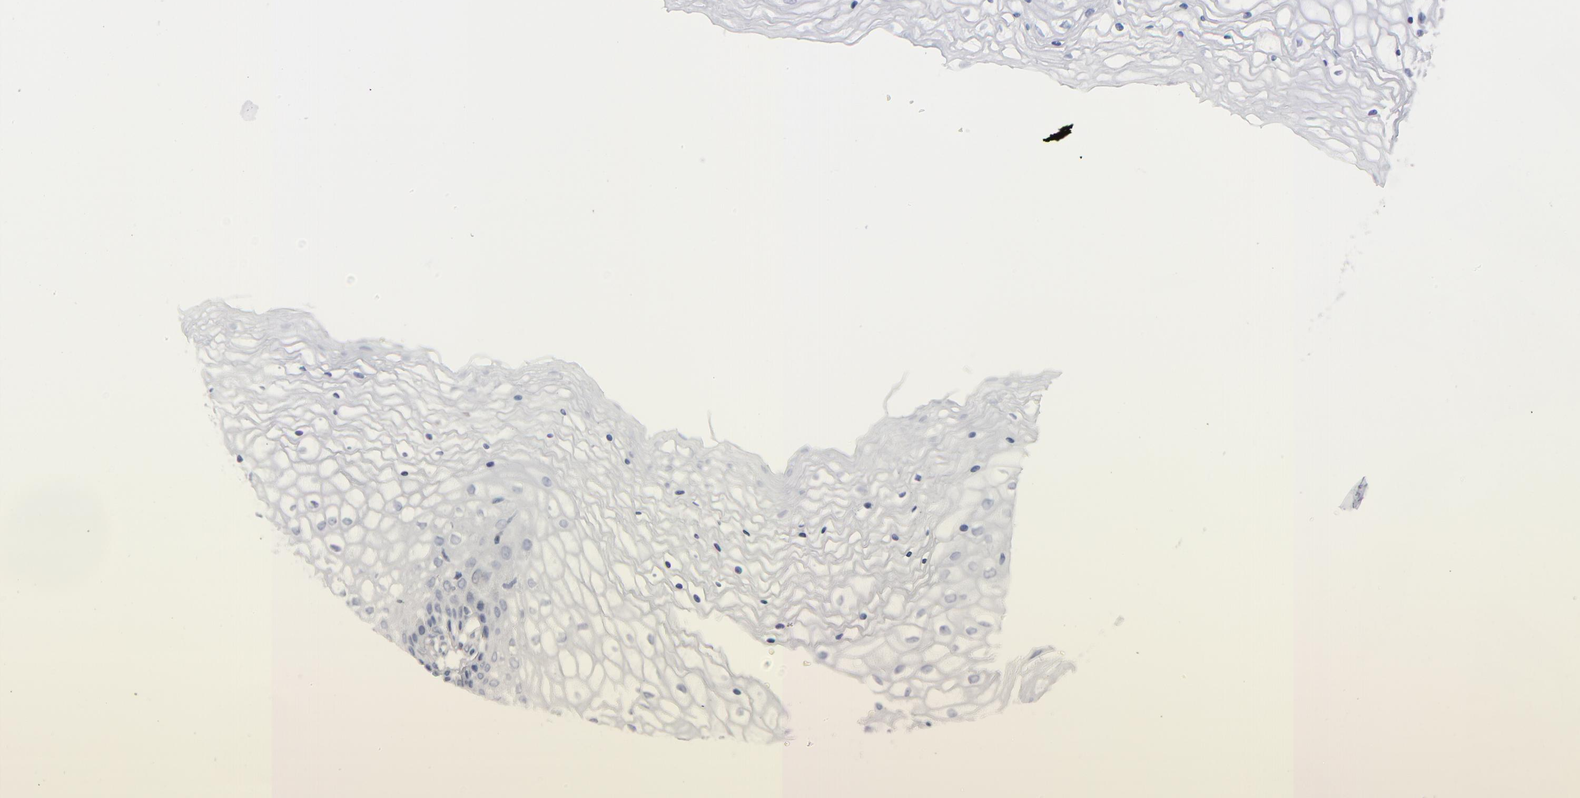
{"staining": {"intensity": "negative", "quantity": "none", "location": "none"}, "tissue": "vagina", "cell_type": "Squamous epithelial cells", "image_type": "normal", "snomed": [{"axis": "morphology", "description": "Normal tissue, NOS"}, {"axis": "topography", "description": "Vagina"}], "caption": "There is no significant positivity in squamous epithelial cells of vagina. (DAB immunohistochemistry (IHC) visualized using brightfield microscopy, high magnification).", "gene": "ODF2", "patient": {"sex": "female", "age": 34}}